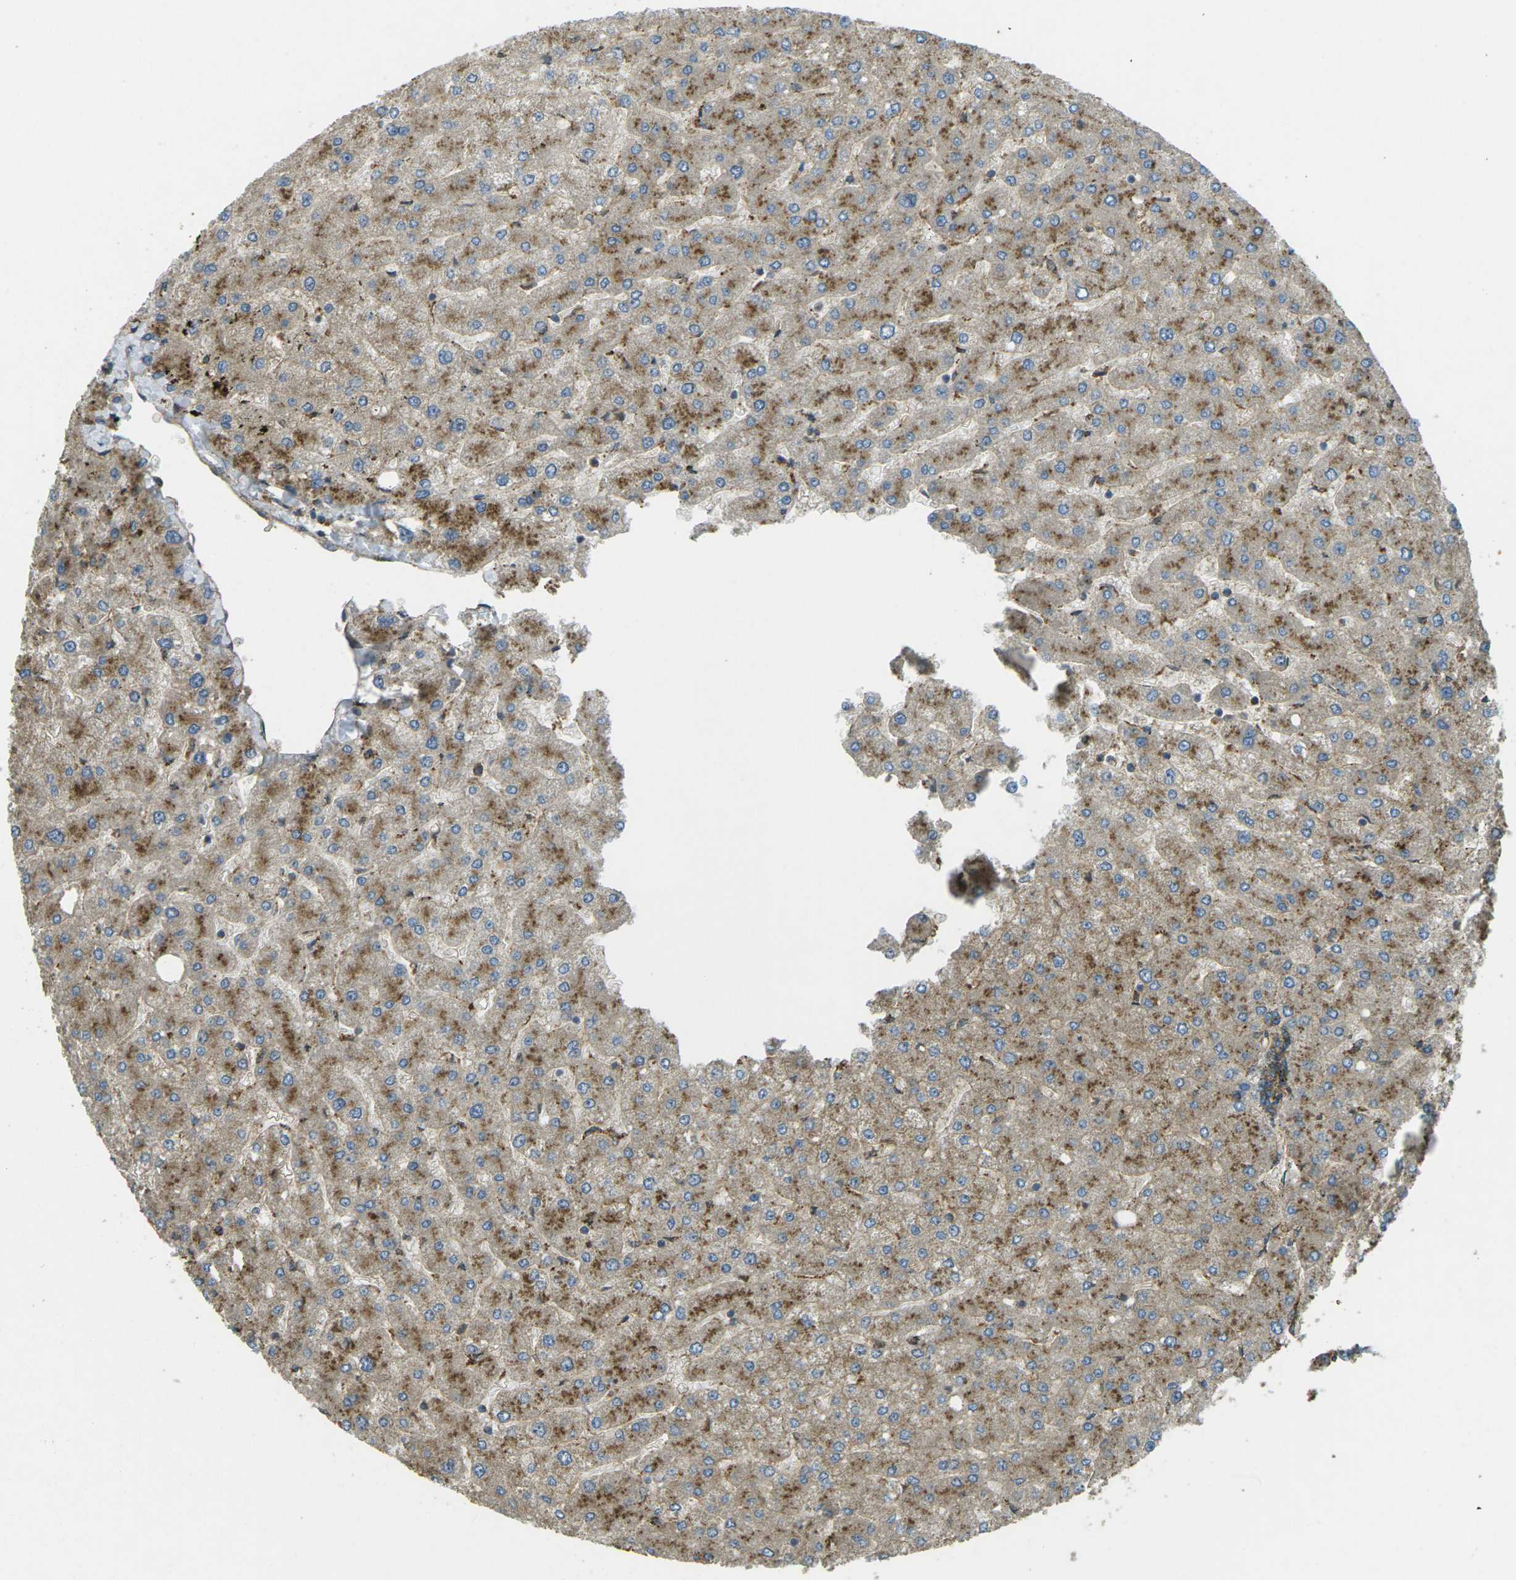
{"staining": {"intensity": "weak", "quantity": "<25%", "location": "cytoplasmic/membranous"}, "tissue": "liver", "cell_type": "Cholangiocytes", "image_type": "normal", "snomed": [{"axis": "morphology", "description": "Normal tissue, NOS"}, {"axis": "topography", "description": "Liver"}], "caption": "High magnification brightfield microscopy of normal liver stained with DAB (3,3'-diaminobenzidine) (brown) and counterstained with hematoxylin (blue): cholangiocytes show no significant staining.", "gene": "CHMP3", "patient": {"sex": "male", "age": 55}}